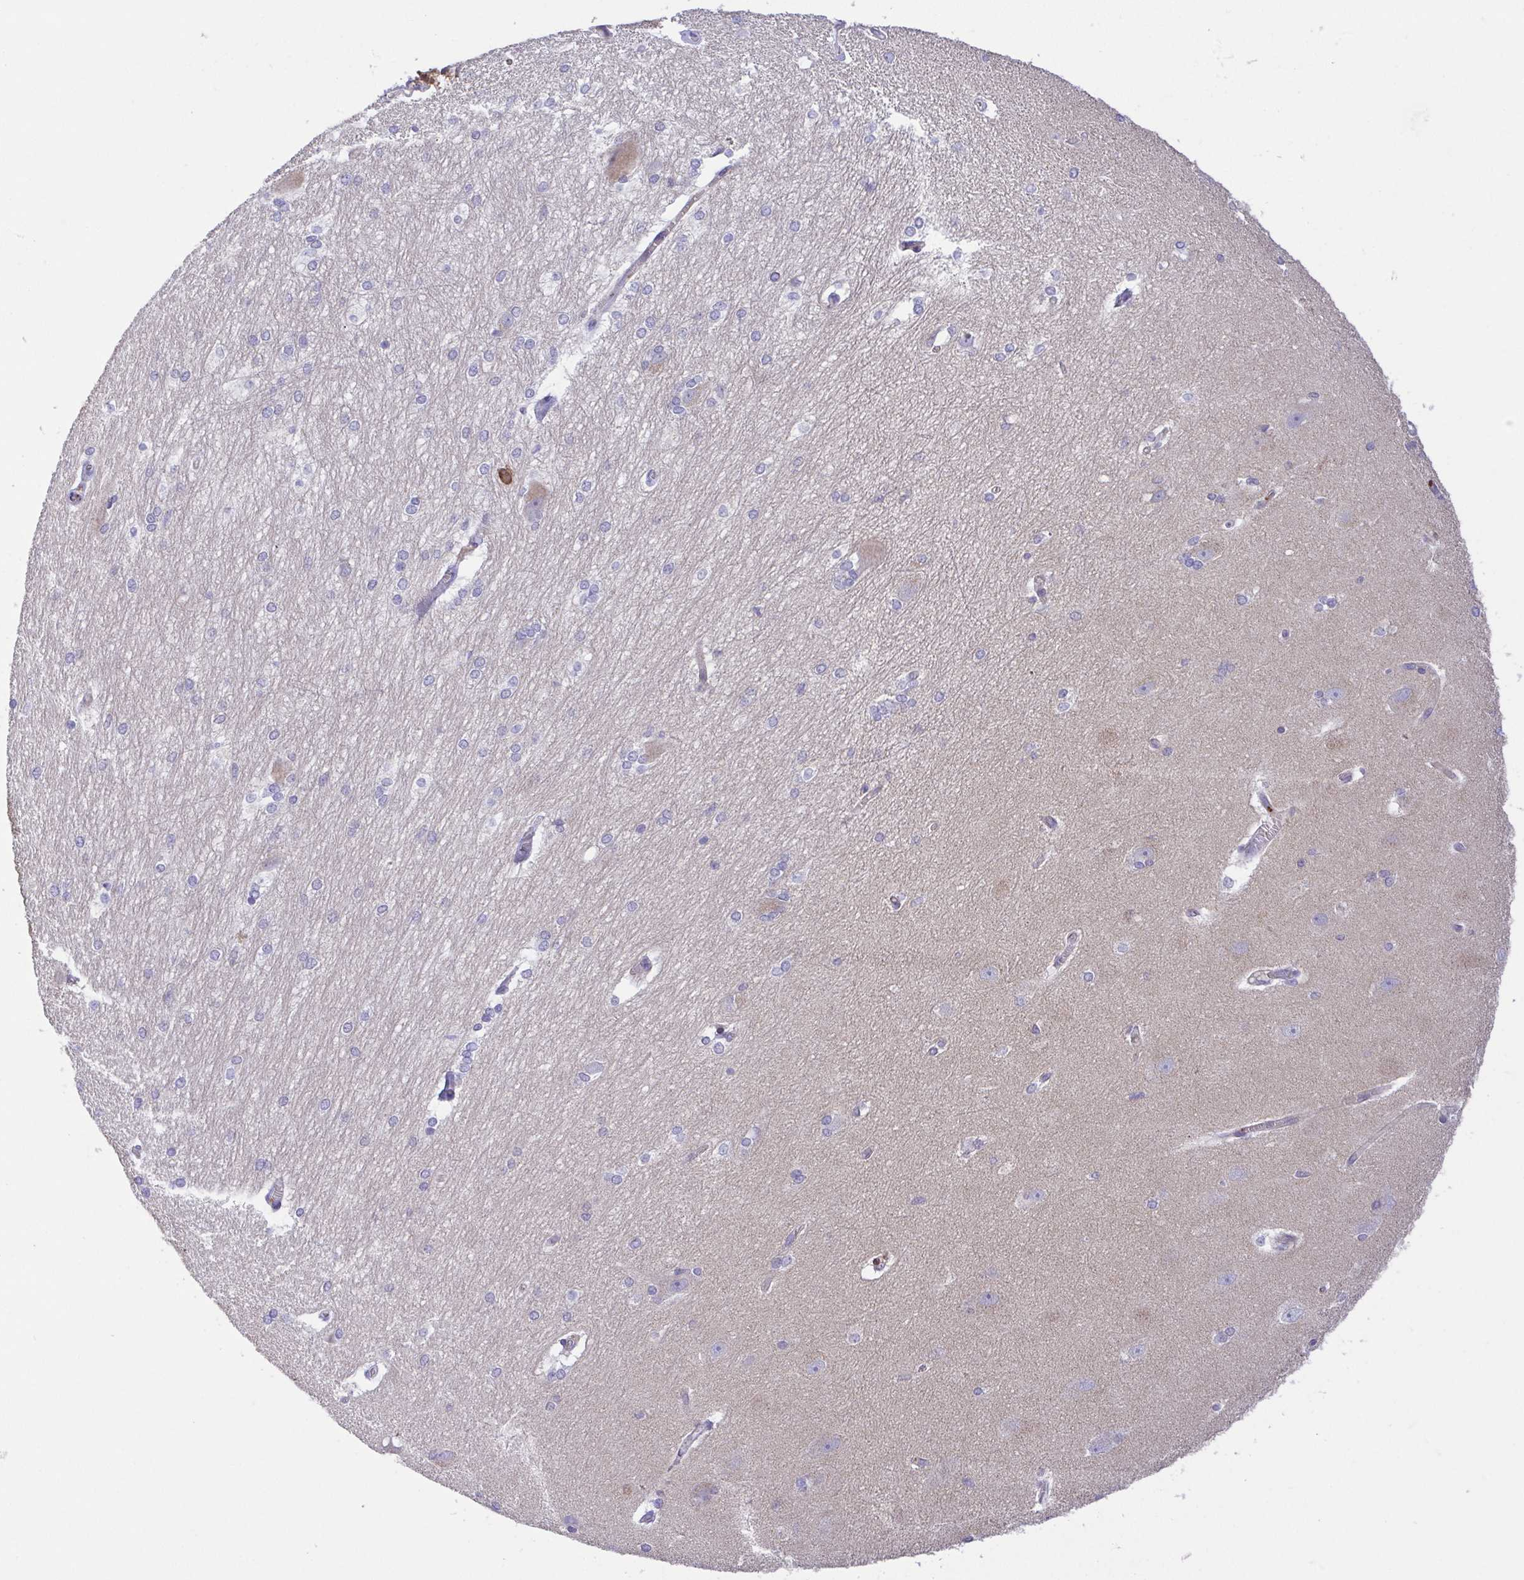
{"staining": {"intensity": "negative", "quantity": "none", "location": "none"}, "tissue": "hippocampus", "cell_type": "Glial cells", "image_type": "normal", "snomed": [{"axis": "morphology", "description": "Normal tissue, NOS"}, {"axis": "topography", "description": "Cerebral cortex"}, {"axis": "topography", "description": "Hippocampus"}], "caption": "Protein analysis of benign hippocampus reveals no significant expression in glial cells. (DAB immunohistochemistry (IHC) visualized using brightfield microscopy, high magnification).", "gene": "PRR14L", "patient": {"sex": "female", "age": 19}}